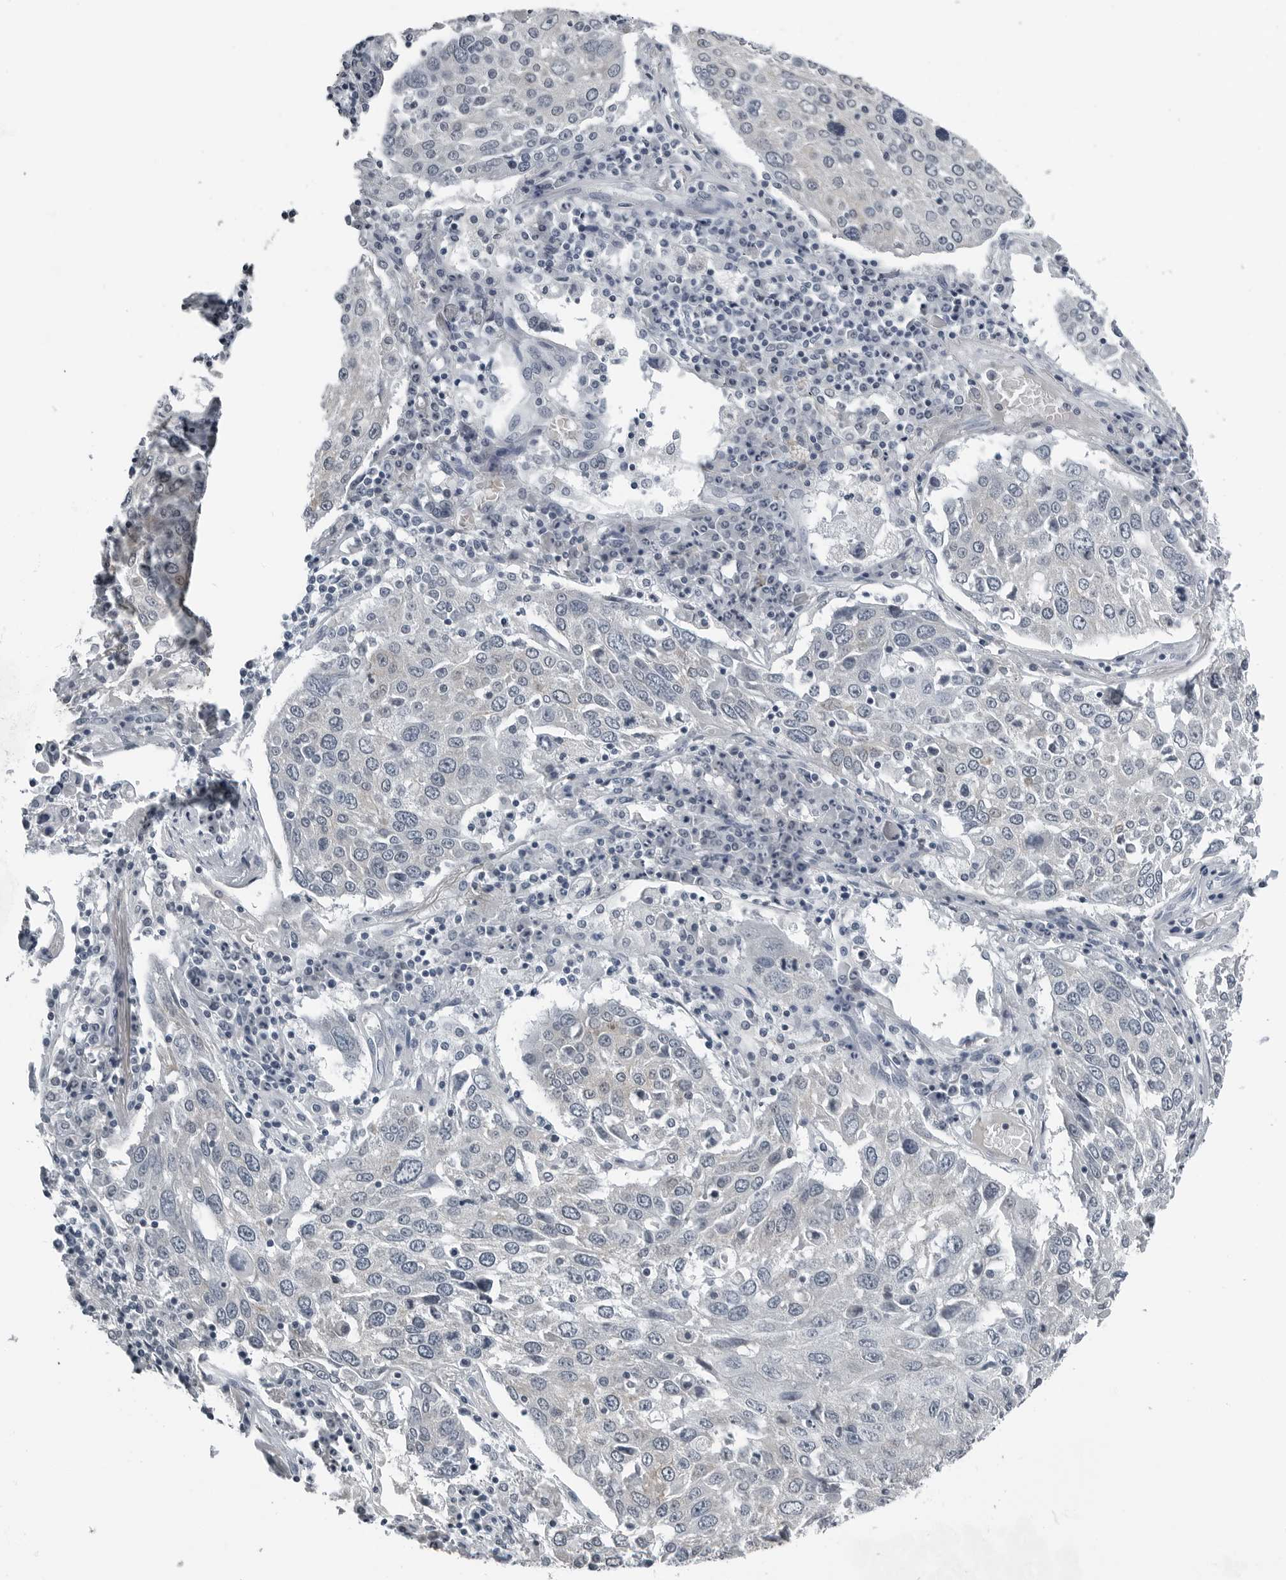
{"staining": {"intensity": "negative", "quantity": "none", "location": "none"}, "tissue": "lung cancer", "cell_type": "Tumor cells", "image_type": "cancer", "snomed": [{"axis": "morphology", "description": "Squamous cell carcinoma, NOS"}, {"axis": "topography", "description": "Lung"}], "caption": "IHC micrograph of neoplastic tissue: lung cancer (squamous cell carcinoma) stained with DAB reveals no significant protein expression in tumor cells. (Stains: DAB immunohistochemistry with hematoxylin counter stain, Microscopy: brightfield microscopy at high magnification).", "gene": "SPINK1", "patient": {"sex": "male", "age": 65}}